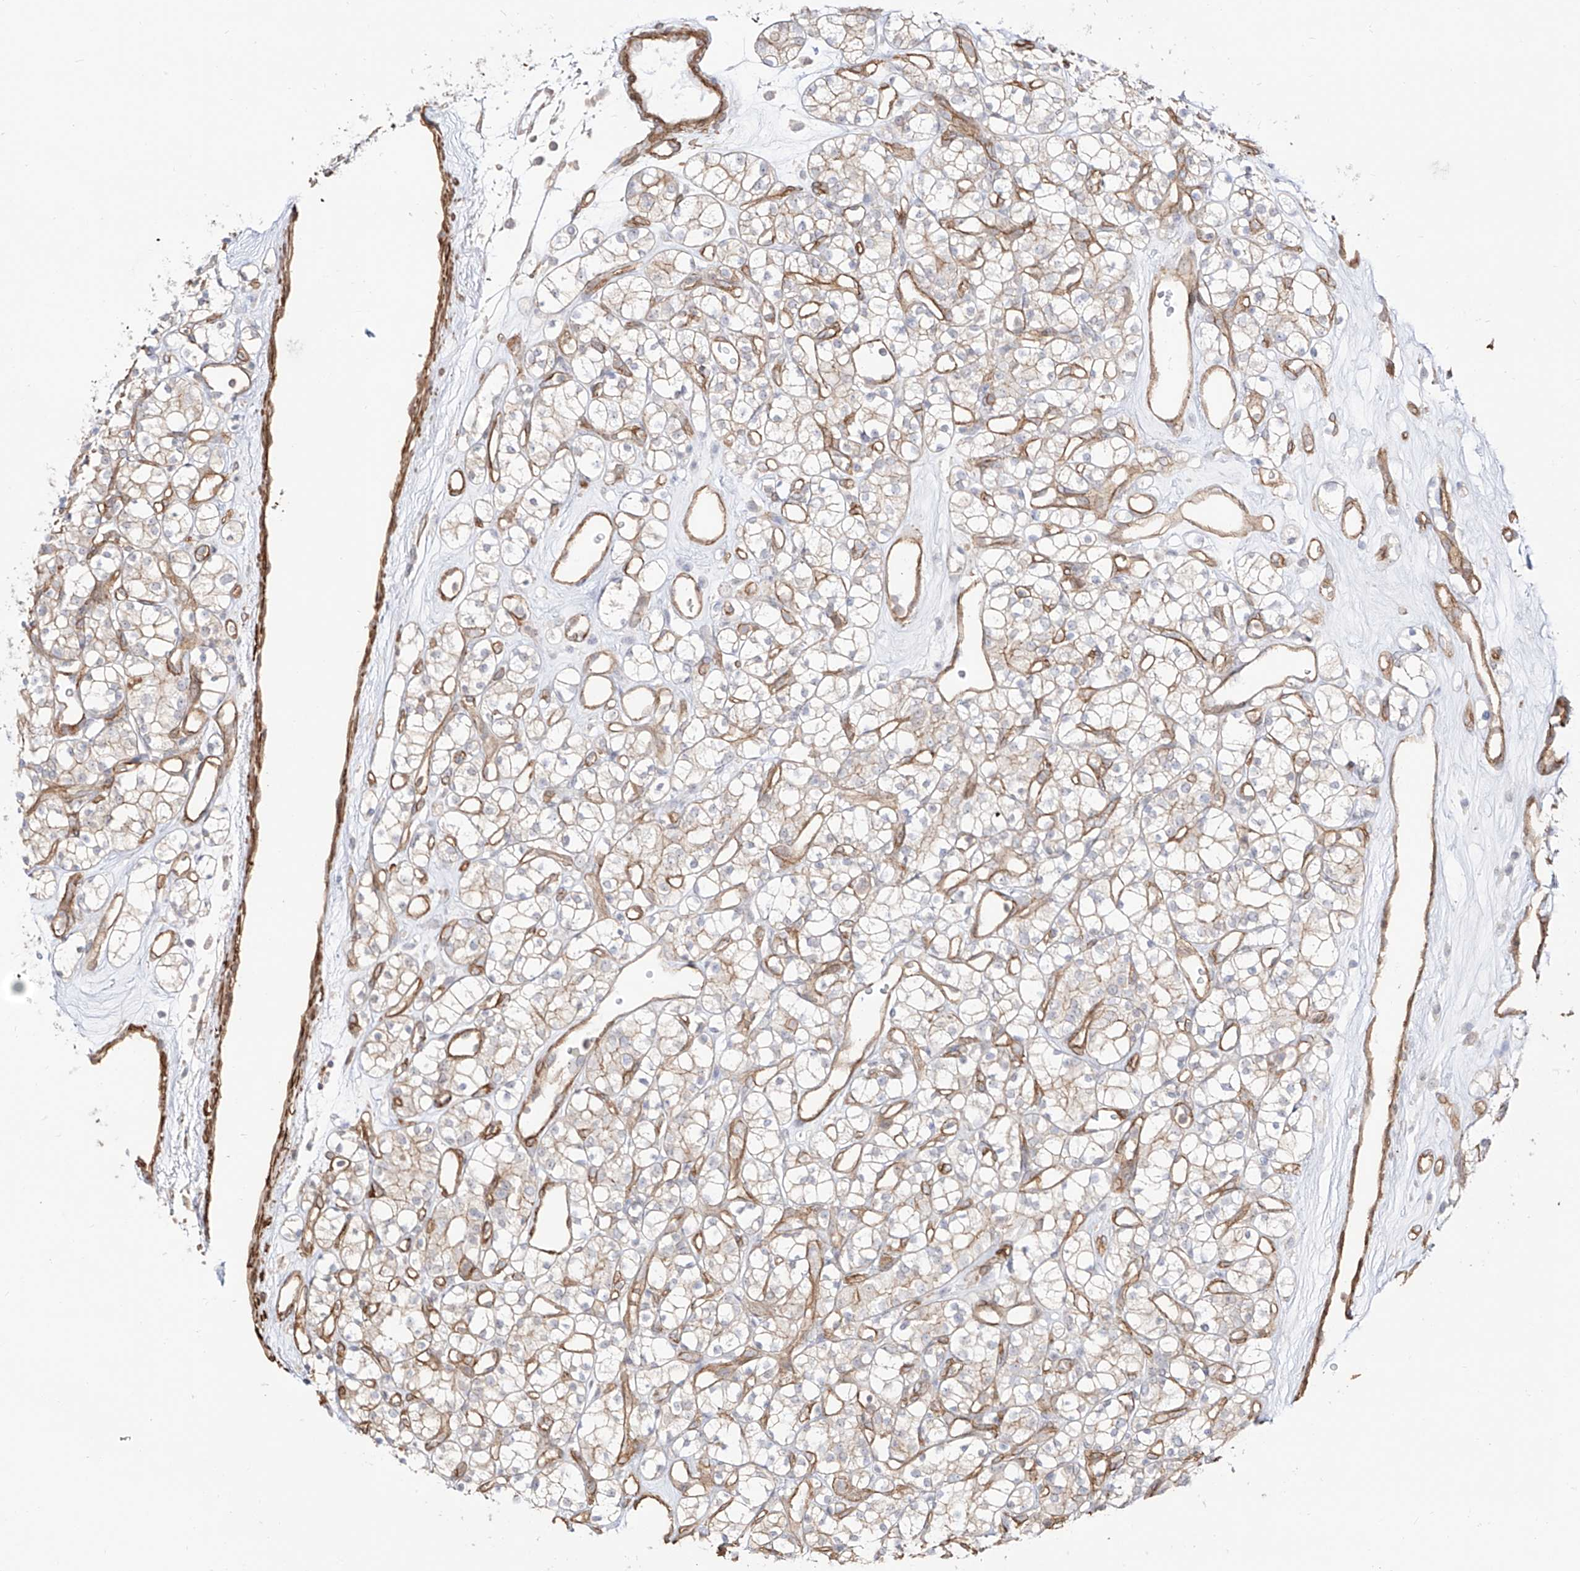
{"staining": {"intensity": "negative", "quantity": "none", "location": "none"}, "tissue": "renal cancer", "cell_type": "Tumor cells", "image_type": "cancer", "snomed": [{"axis": "morphology", "description": "Adenocarcinoma, NOS"}, {"axis": "topography", "description": "Kidney"}], "caption": "This histopathology image is of adenocarcinoma (renal) stained with immunohistochemistry to label a protein in brown with the nuclei are counter-stained blue. There is no staining in tumor cells.", "gene": "ZNF180", "patient": {"sex": "male", "age": 77}}